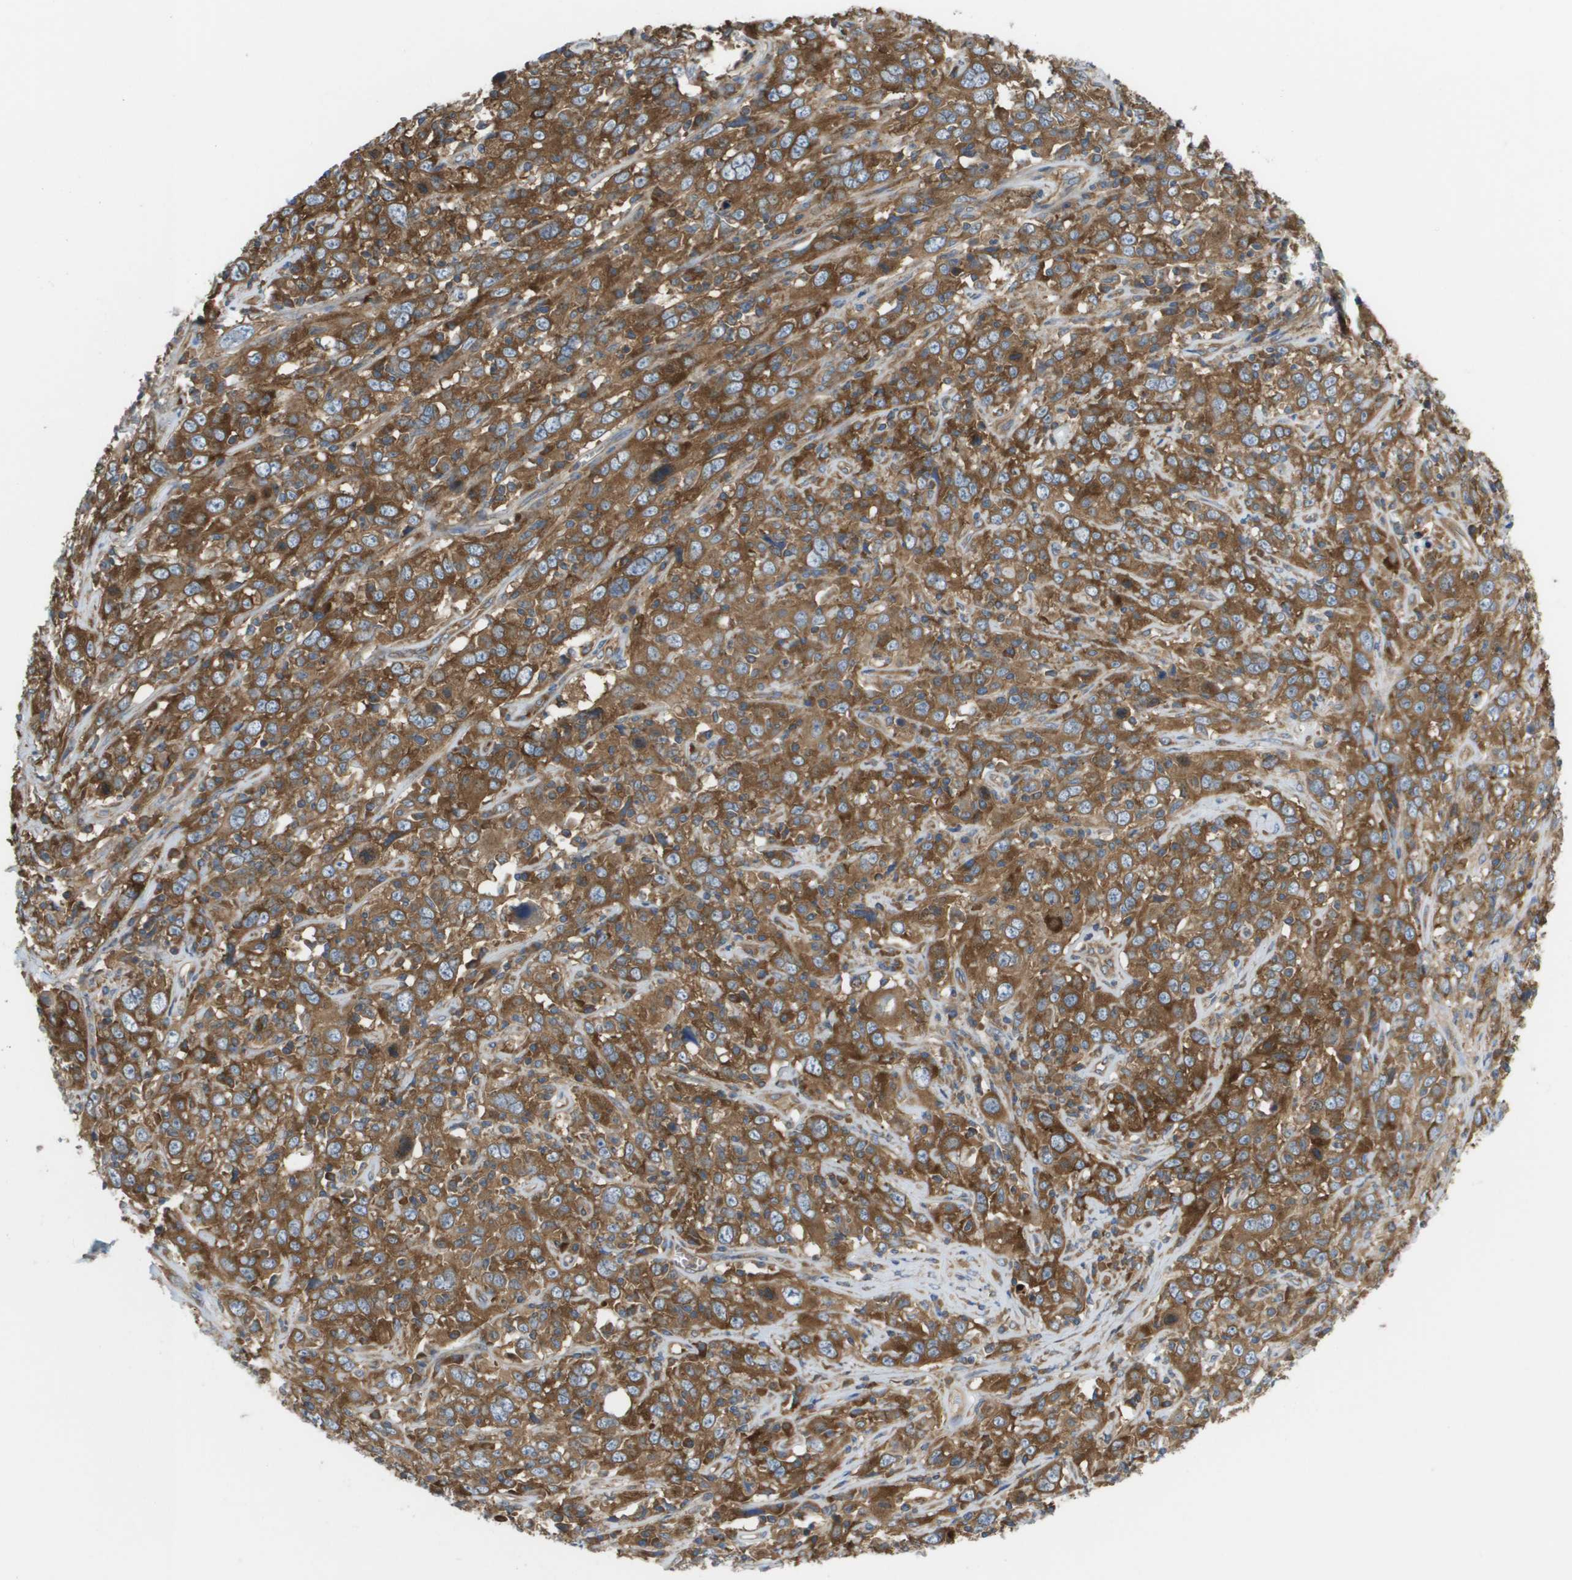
{"staining": {"intensity": "strong", "quantity": ">75%", "location": "cytoplasmic/membranous"}, "tissue": "cervical cancer", "cell_type": "Tumor cells", "image_type": "cancer", "snomed": [{"axis": "morphology", "description": "Squamous cell carcinoma, NOS"}, {"axis": "topography", "description": "Cervix"}], "caption": "The image exhibits a brown stain indicating the presence of a protein in the cytoplasmic/membranous of tumor cells in cervical squamous cell carcinoma.", "gene": "EIF4G2", "patient": {"sex": "female", "age": 46}}